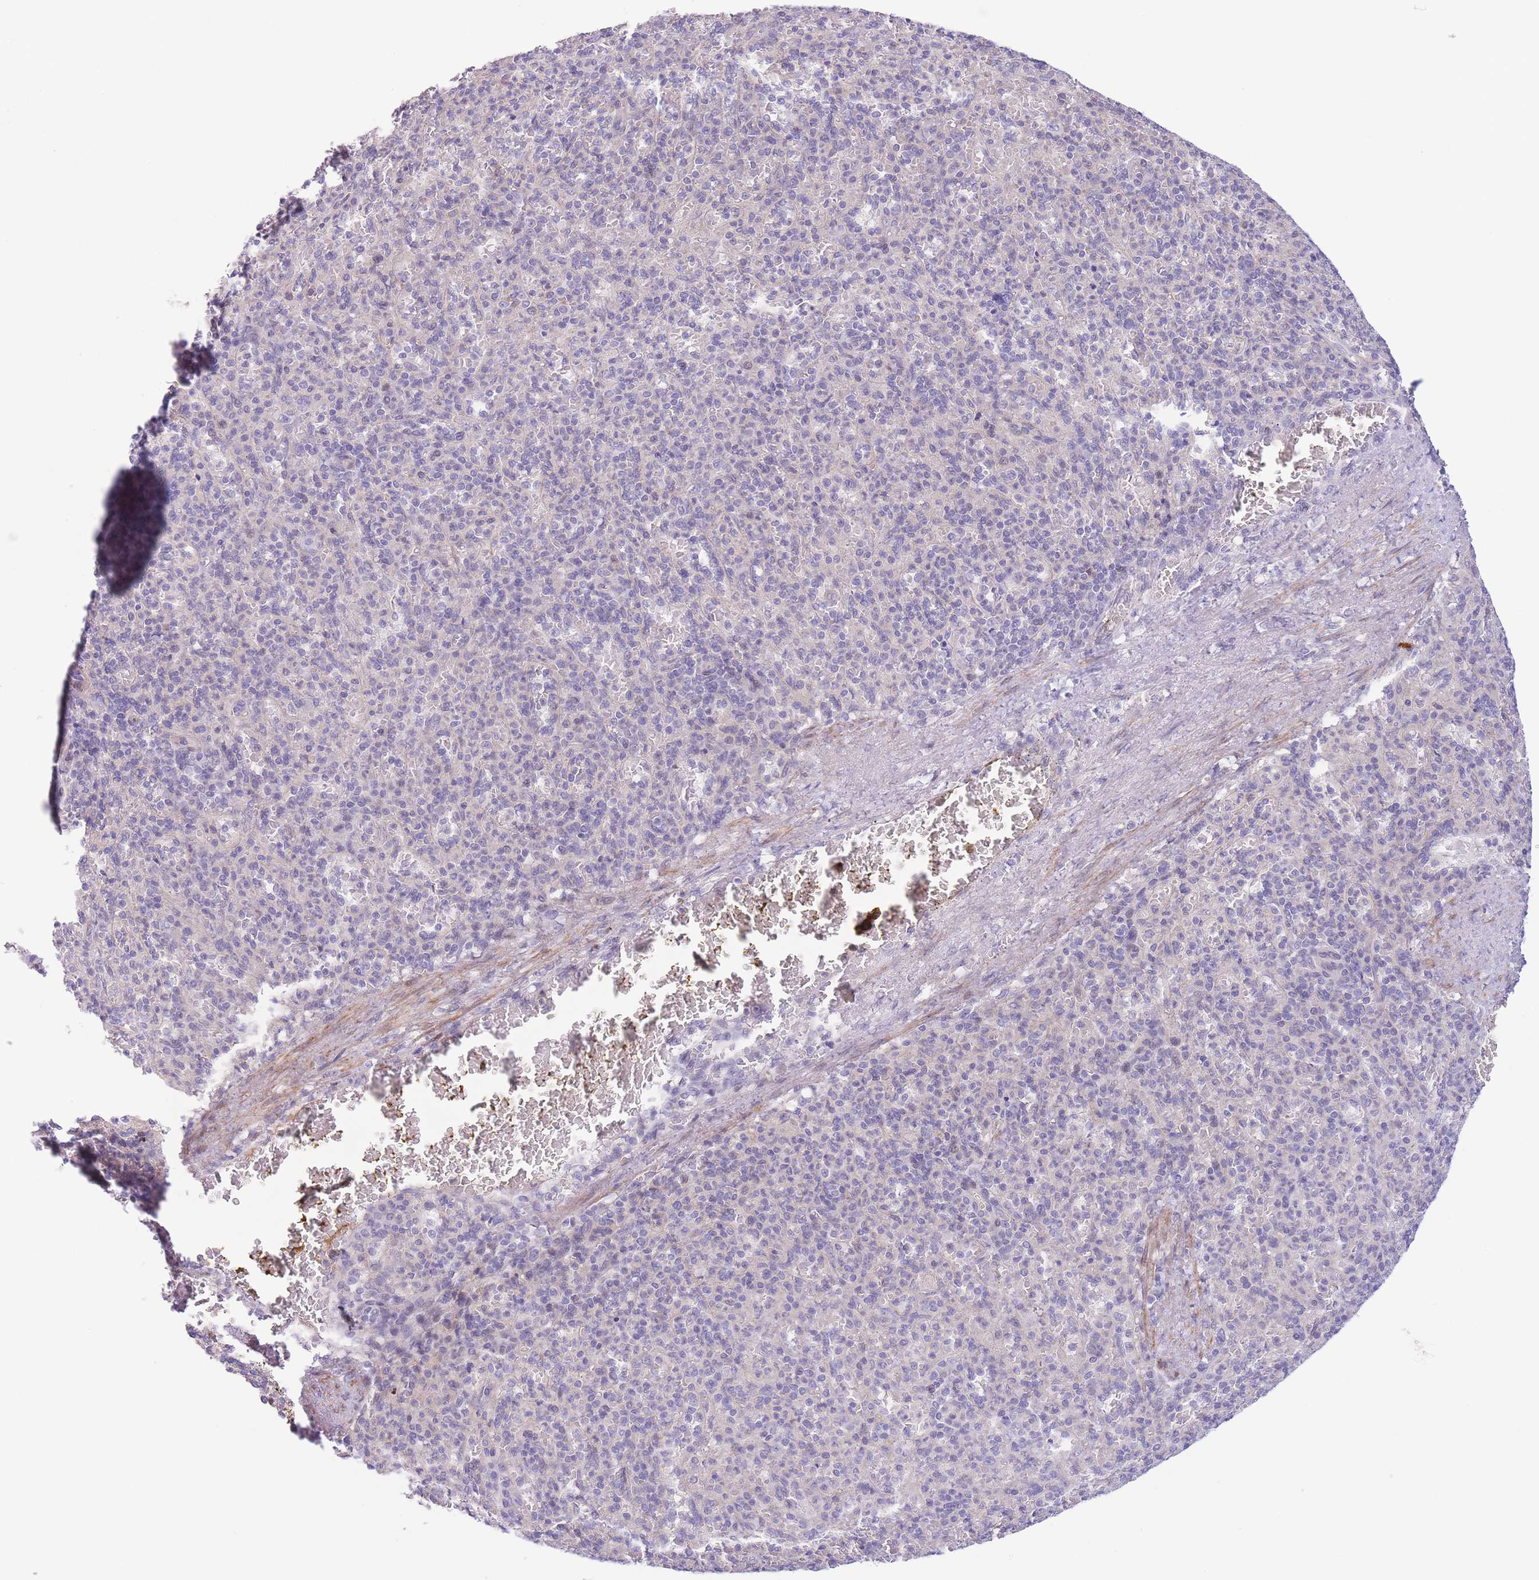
{"staining": {"intensity": "negative", "quantity": "none", "location": "none"}, "tissue": "spleen", "cell_type": "Cells in red pulp", "image_type": "normal", "snomed": [{"axis": "morphology", "description": "Normal tissue, NOS"}, {"axis": "topography", "description": "Spleen"}], "caption": "High magnification brightfield microscopy of normal spleen stained with DAB (3,3'-diaminobenzidine) (brown) and counterstained with hematoxylin (blue): cells in red pulp show no significant expression. The staining is performed using DAB (3,3'-diaminobenzidine) brown chromogen with nuclei counter-stained in using hematoxylin.", "gene": "C9orf152", "patient": {"sex": "female", "age": 74}}